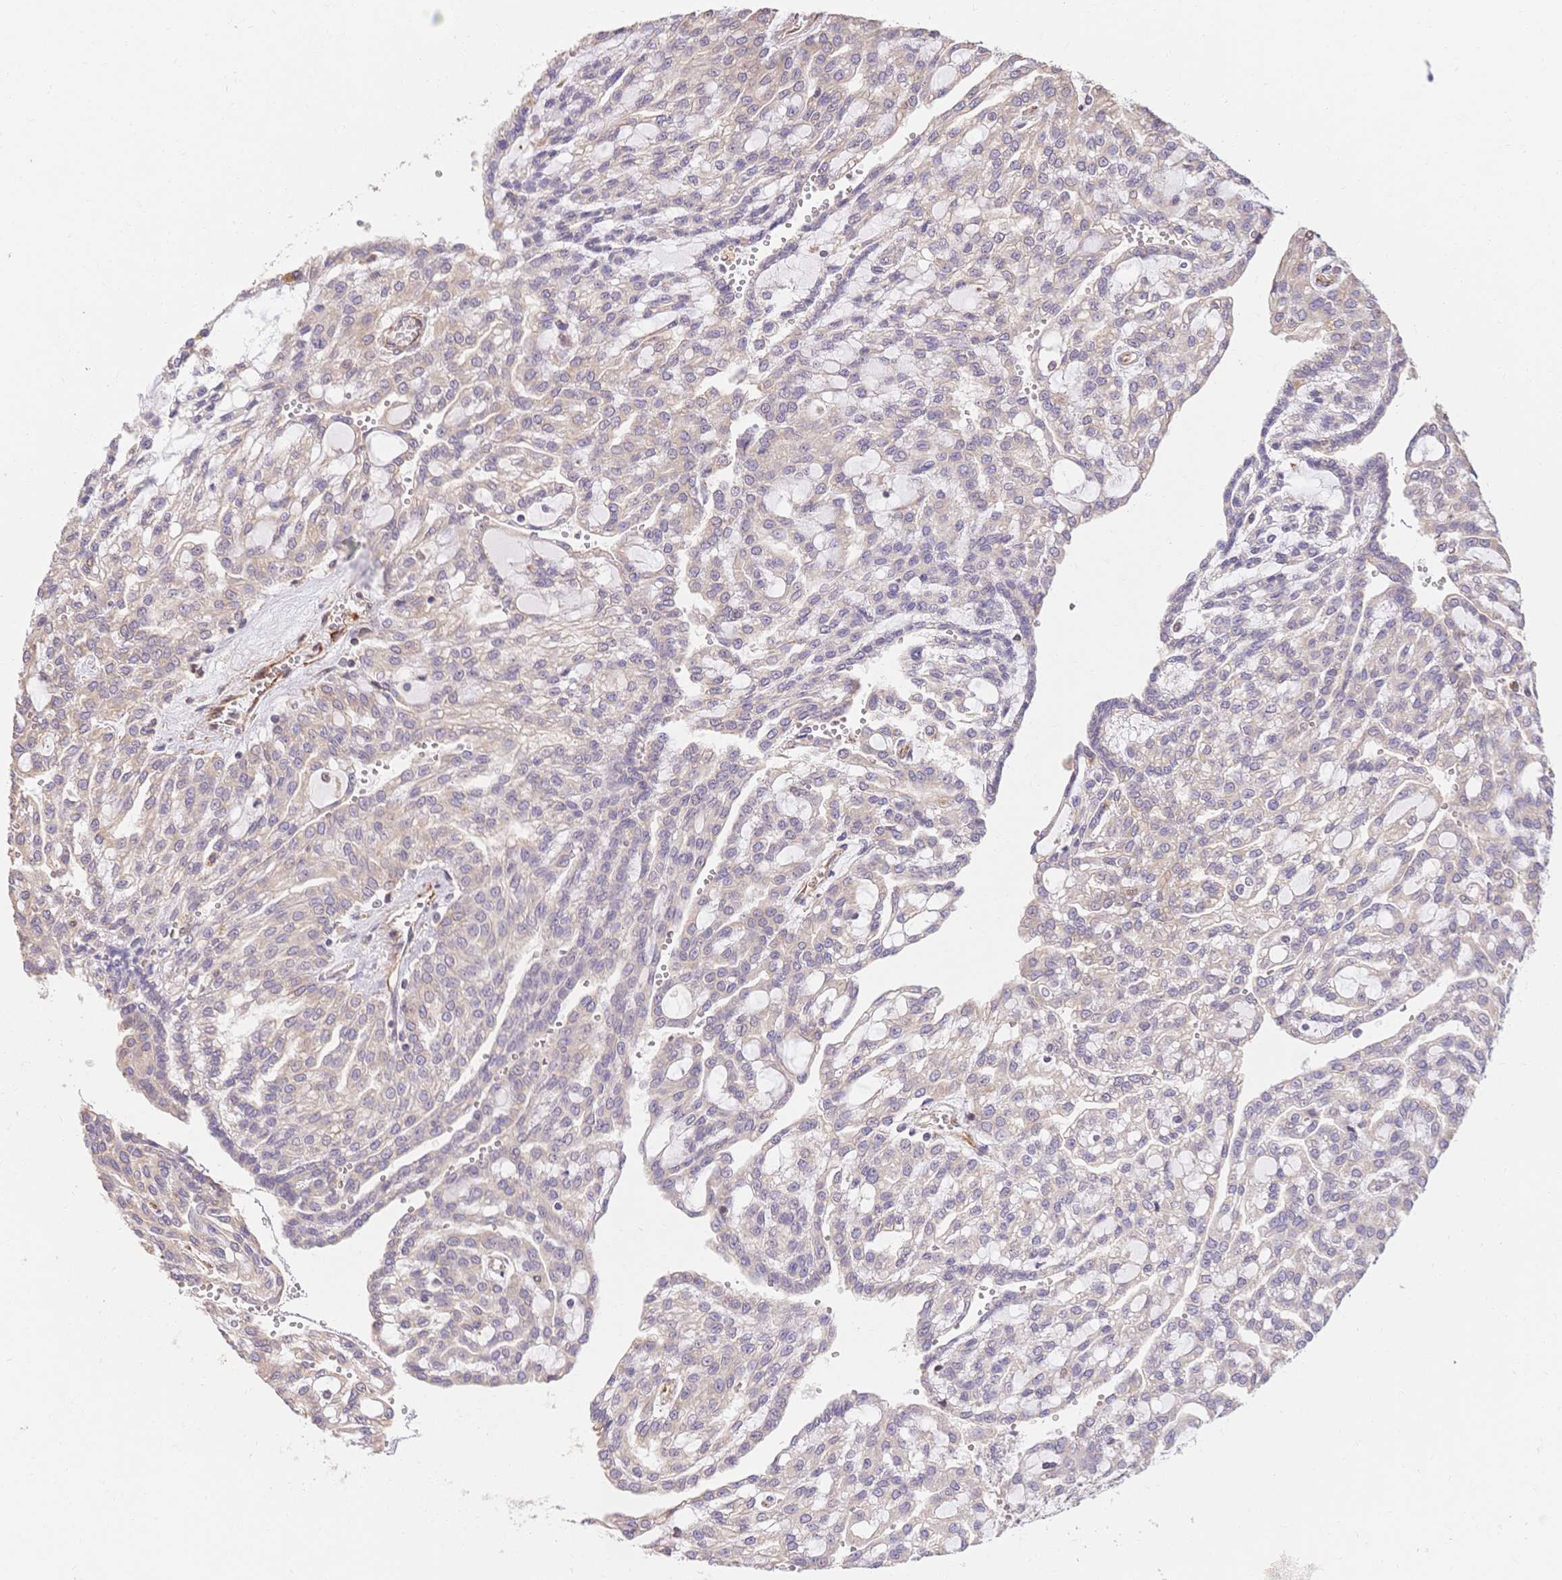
{"staining": {"intensity": "negative", "quantity": "none", "location": "none"}, "tissue": "renal cancer", "cell_type": "Tumor cells", "image_type": "cancer", "snomed": [{"axis": "morphology", "description": "Adenocarcinoma, NOS"}, {"axis": "topography", "description": "Kidney"}], "caption": "Renal adenocarcinoma stained for a protein using IHC displays no positivity tumor cells.", "gene": "HS3ST5", "patient": {"sex": "male", "age": 63}}